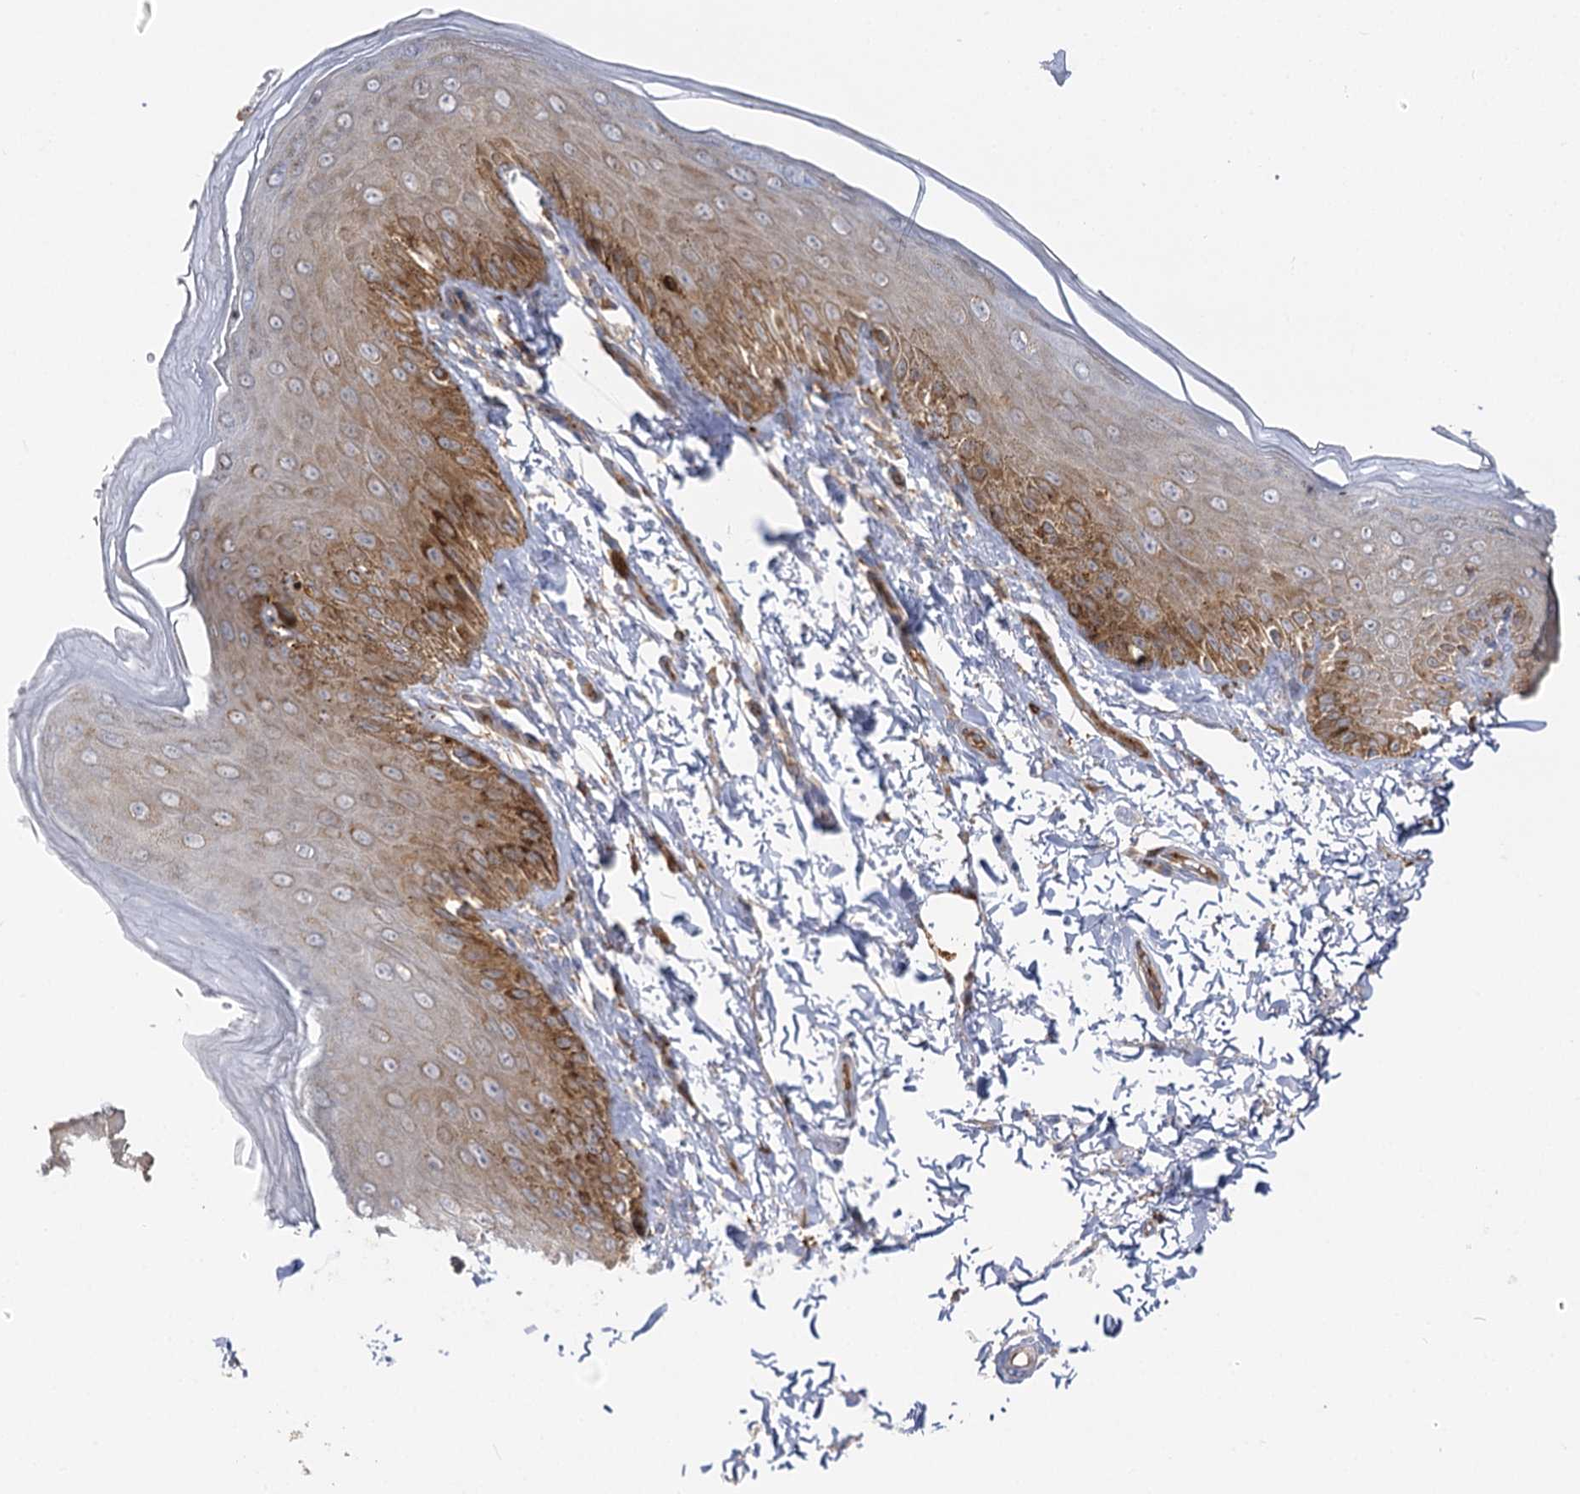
{"staining": {"intensity": "moderate", "quantity": "25%-75%", "location": "cytoplasmic/membranous"}, "tissue": "skin", "cell_type": "Epidermal cells", "image_type": "normal", "snomed": [{"axis": "morphology", "description": "Normal tissue, NOS"}, {"axis": "topography", "description": "Anal"}], "caption": "This is a micrograph of immunohistochemistry (IHC) staining of normal skin, which shows moderate staining in the cytoplasmic/membranous of epidermal cells.", "gene": "SEC24B", "patient": {"sex": "male", "age": 44}}